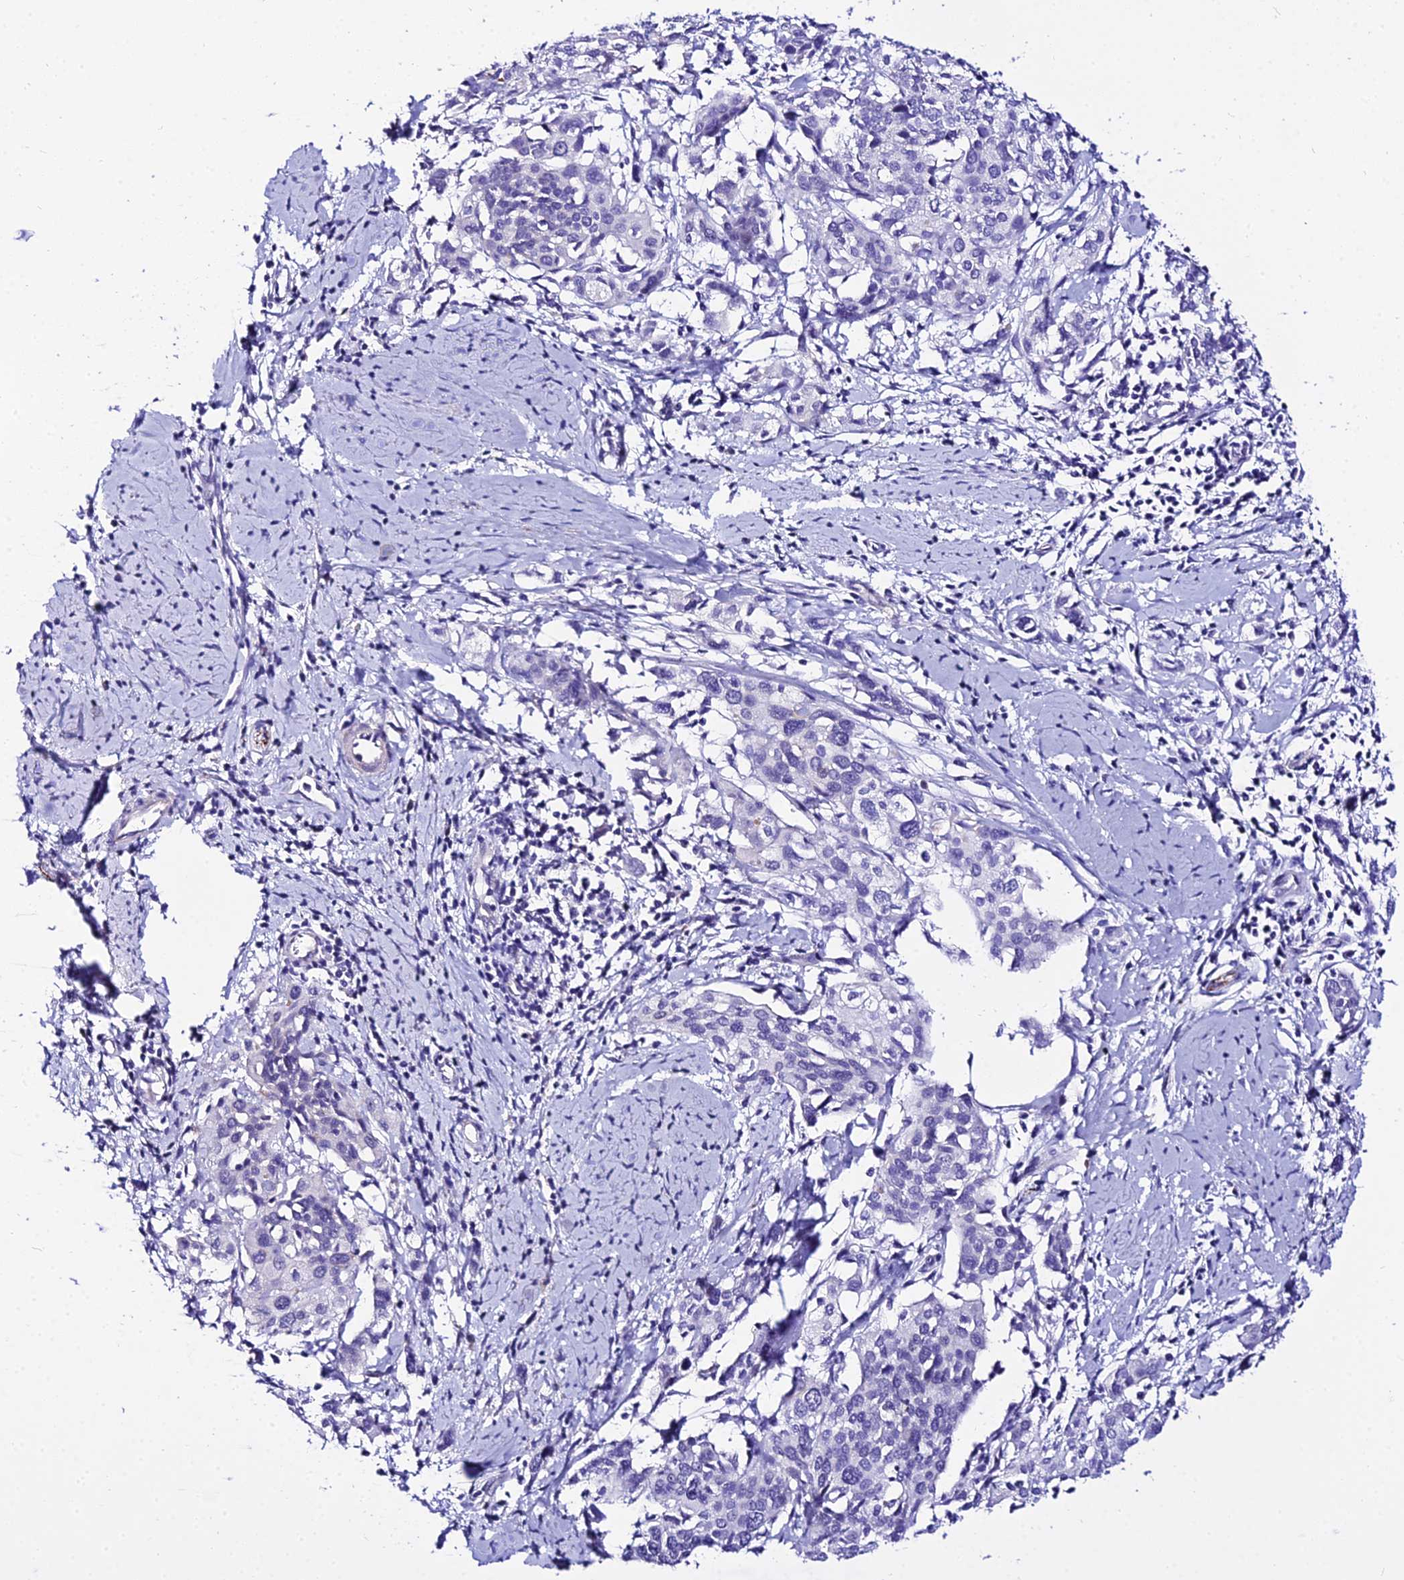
{"staining": {"intensity": "weak", "quantity": "<25%", "location": "cytoplasmic/membranous"}, "tissue": "cervical cancer", "cell_type": "Tumor cells", "image_type": "cancer", "snomed": [{"axis": "morphology", "description": "Squamous cell carcinoma, NOS"}, {"axis": "topography", "description": "Cervix"}], "caption": "Tumor cells are negative for brown protein staining in squamous cell carcinoma (cervical).", "gene": "DEFB106A", "patient": {"sex": "female", "age": 44}}